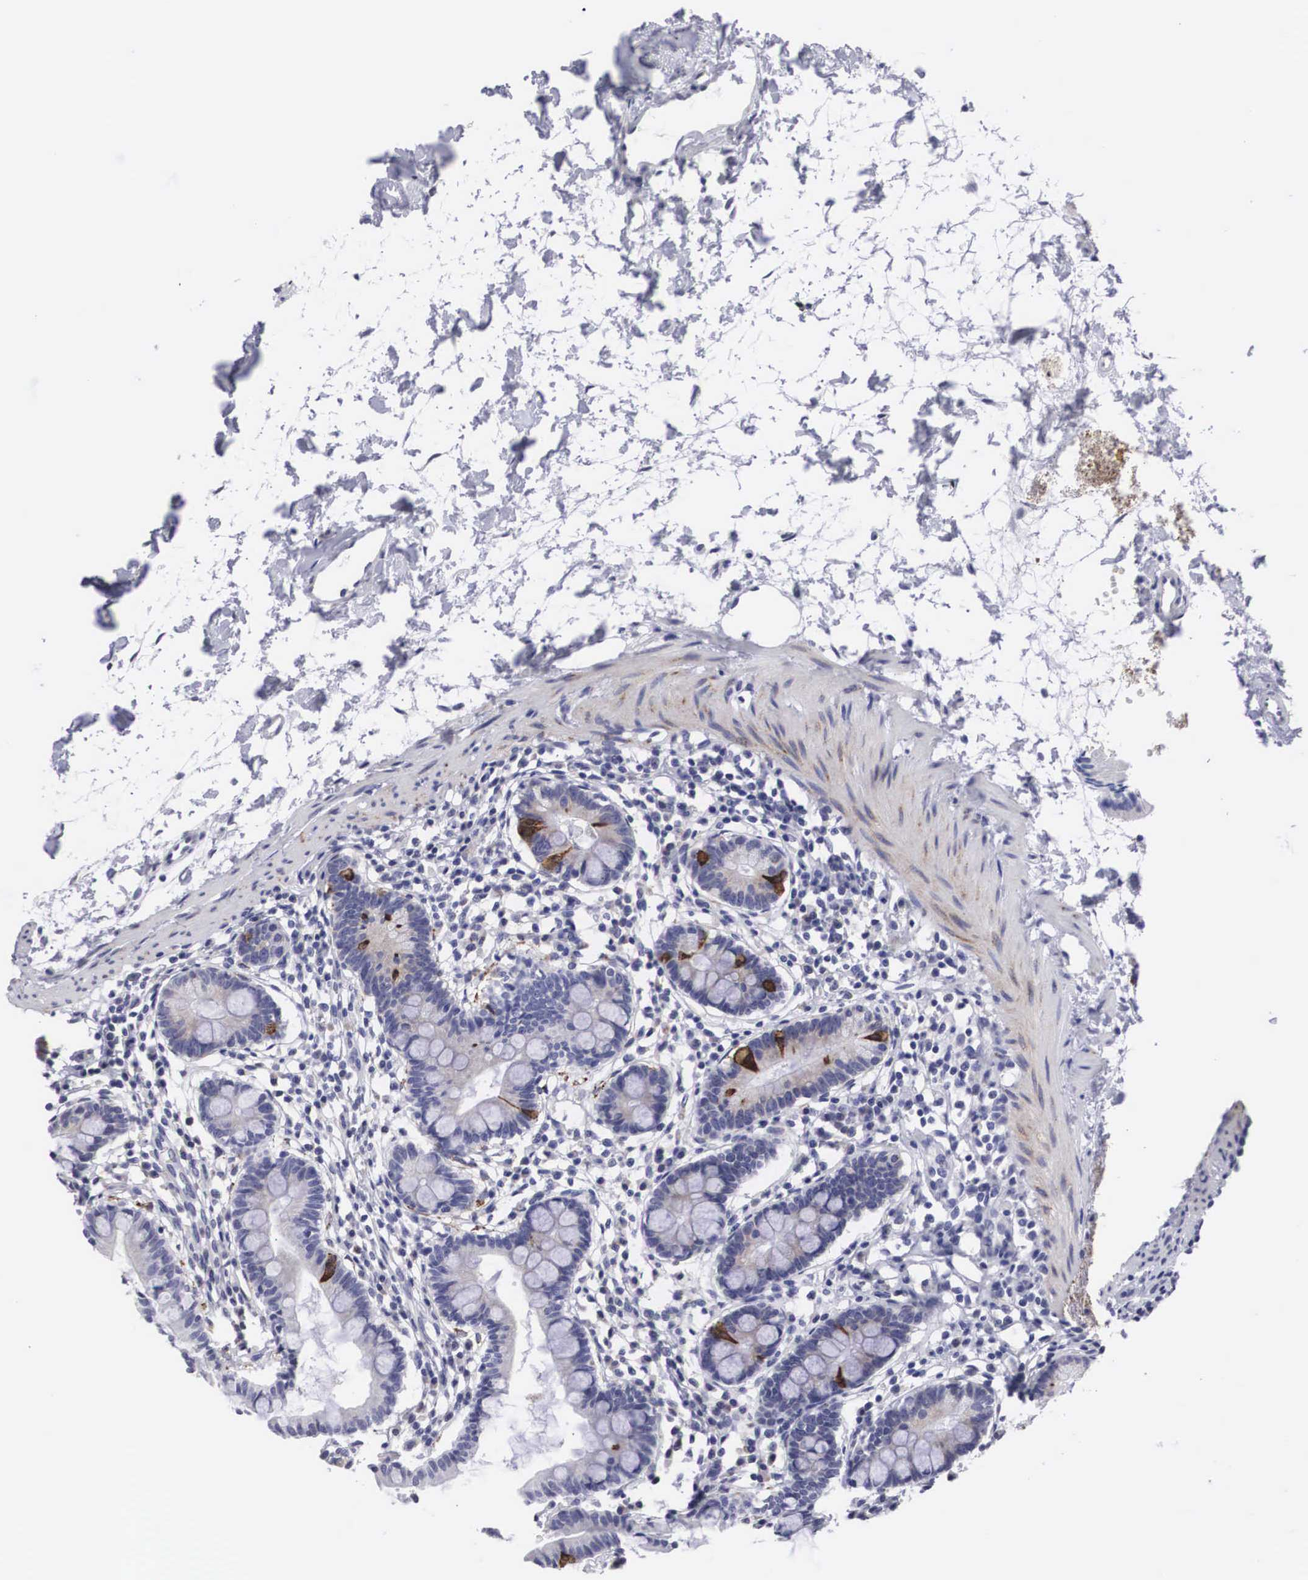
{"staining": {"intensity": "strong", "quantity": "<25%", "location": "cytoplasmic/membranous"}, "tissue": "small intestine", "cell_type": "Glandular cells", "image_type": "normal", "snomed": [{"axis": "morphology", "description": "Normal tissue, NOS"}, {"axis": "topography", "description": "Small intestine"}], "caption": "A high-resolution image shows immunohistochemistry (IHC) staining of normal small intestine, which reveals strong cytoplasmic/membranous positivity in approximately <25% of glandular cells.", "gene": "ARMCX3", "patient": {"sex": "female", "age": 37}}